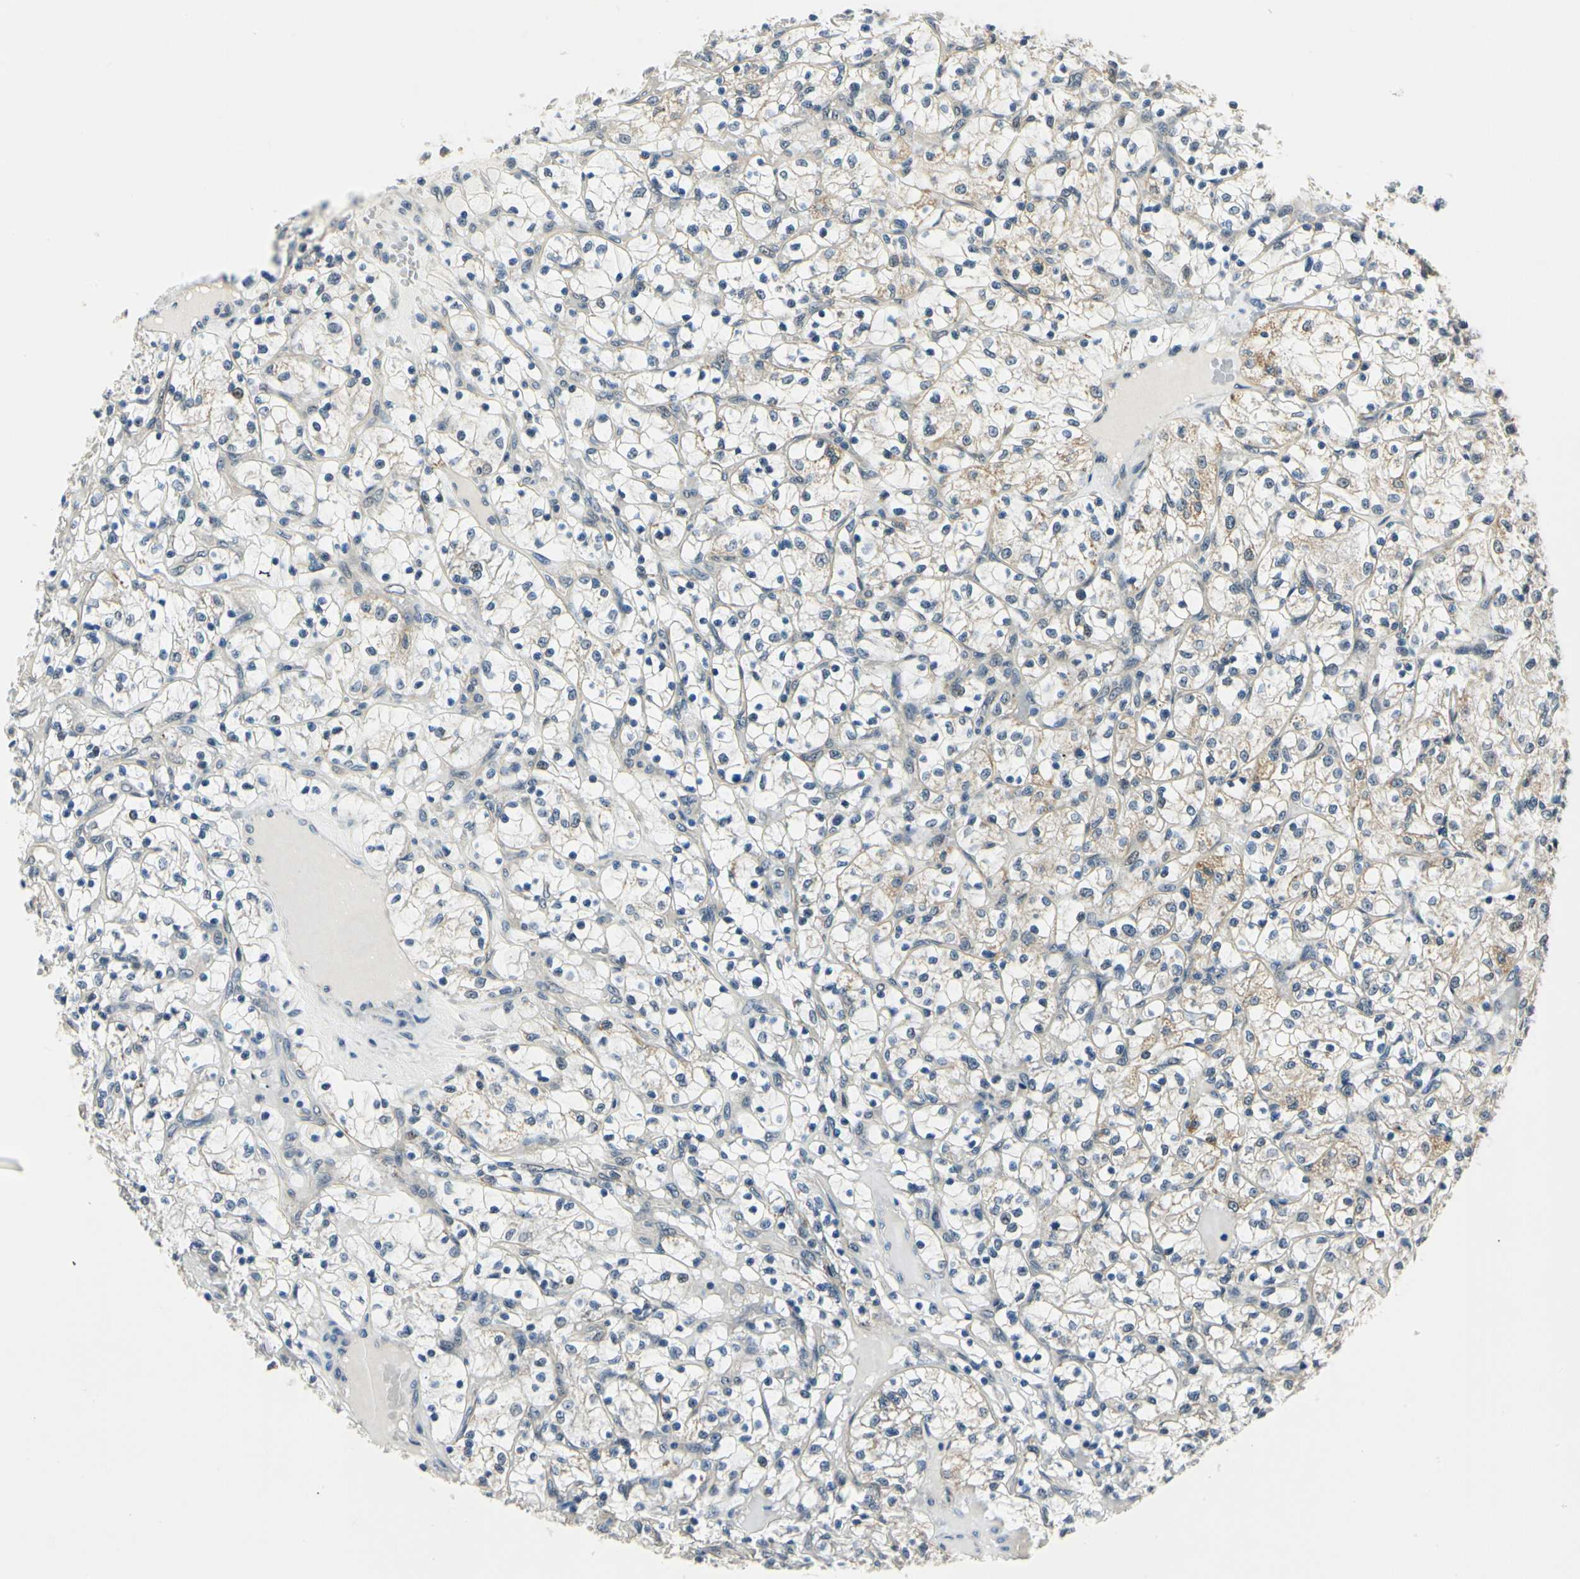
{"staining": {"intensity": "weak", "quantity": "<25%", "location": "cytoplasmic/membranous"}, "tissue": "renal cancer", "cell_type": "Tumor cells", "image_type": "cancer", "snomed": [{"axis": "morphology", "description": "Adenocarcinoma, NOS"}, {"axis": "topography", "description": "Kidney"}], "caption": "High magnification brightfield microscopy of renal adenocarcinoma stained with DAB (3,3'-diaminobenzidine) (brown) and counterstained with hematoxylin (blue): tumor cells show no significant expression.", "gene": "PDK2", "patient": {"sex": "female", "age": 69}}